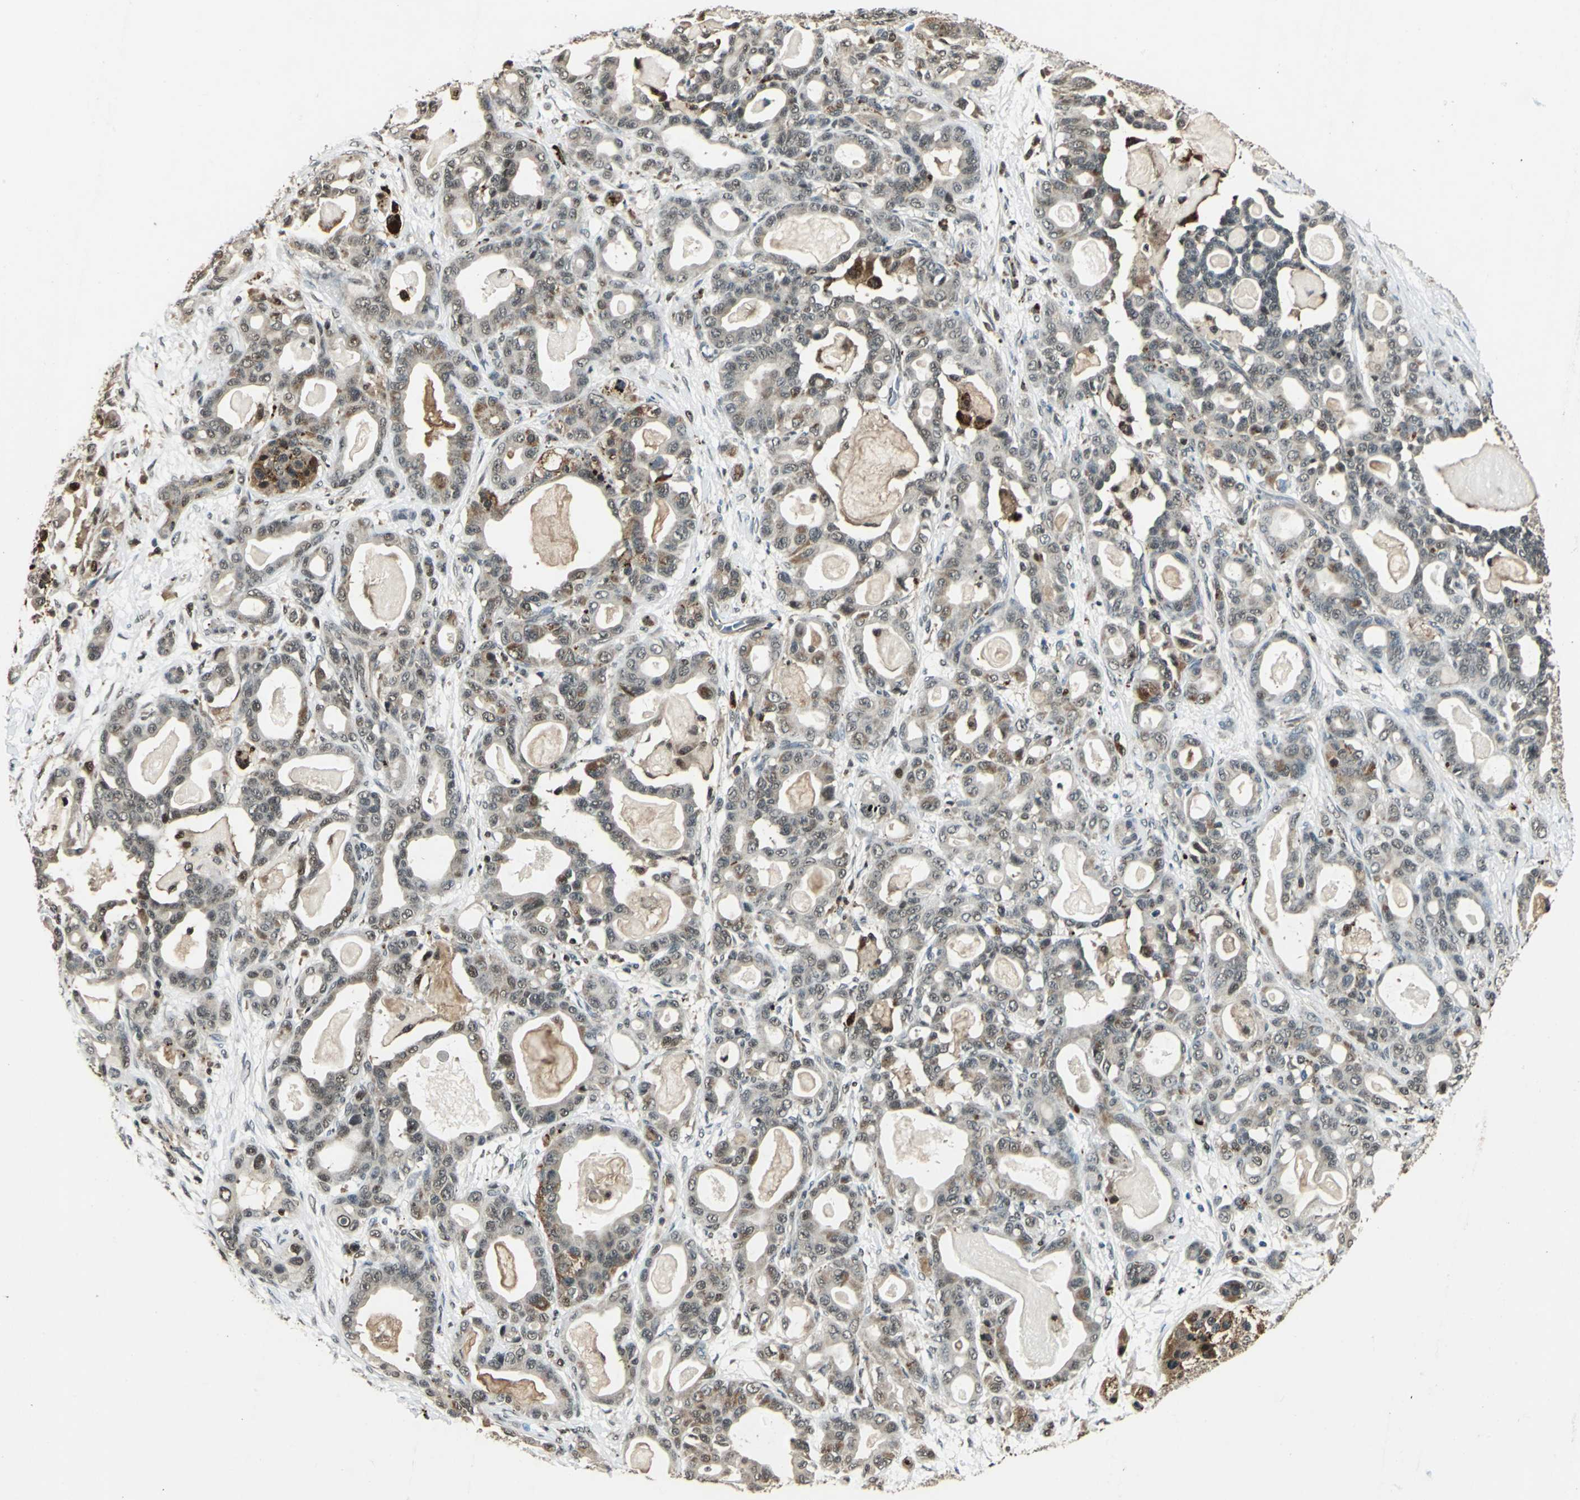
{"staining": {"intensity": "weak", "quantity": ">75%", "location": "cytoplasmic/membranous,nuclear"}, "tissue": "pancreatic cancer", "cell_type": "Tumor cells", "image_type": "cancer", "snomed": [{"axis": "morphology", "description": "Adenocarcinoma, NOS"}, {"axis": "topography", "description": "Pancreas"}], "caption": "Adenocarcinoma (pancreatic) was stained to show a protein in brown. There is low levels of weak cytoplasmic/membranous and nuclear expression in approximately >75% of tumor cells.", "gene": "PPP1R13L", "patient": {"sex": "male", "age": 63}}